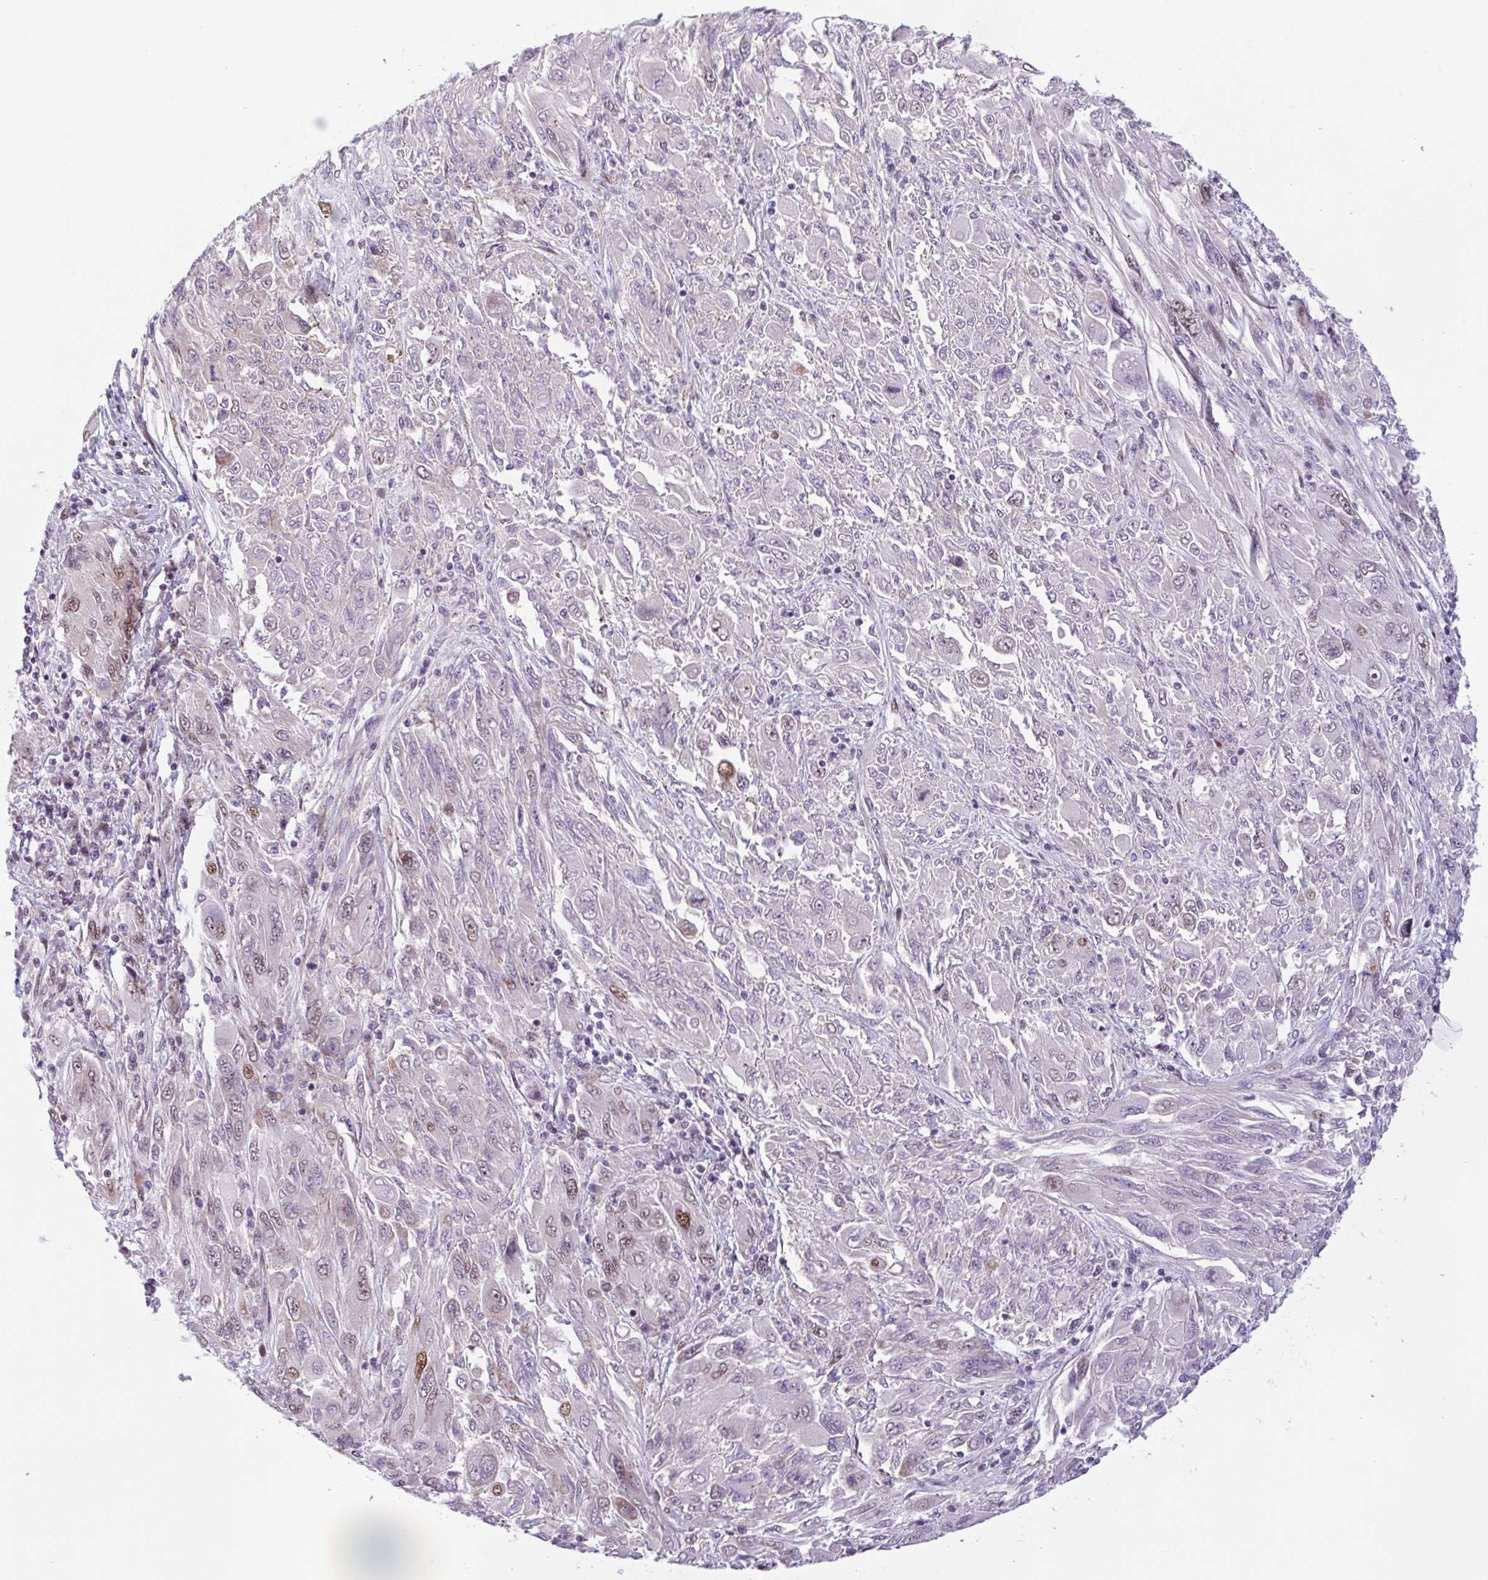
{"staining": {"intensity": "moderate", "quantity": "25%-75%", "location": "nuclear"}, "tissue": "melanoma", "cell_type": "Tumor cells", "image_type": "cancer", "snomed": [{"axis": "morphology", "description": "Malignant melanoma, NOS"}, {"axis": "topography", "description": "Skin"}], "caption": "Moderate nuclear protein staining is present in about 25%-75% of tumor cells in melanoma.", "gene": "RBL1", "patient": {"sex": "female", "age": 91}}